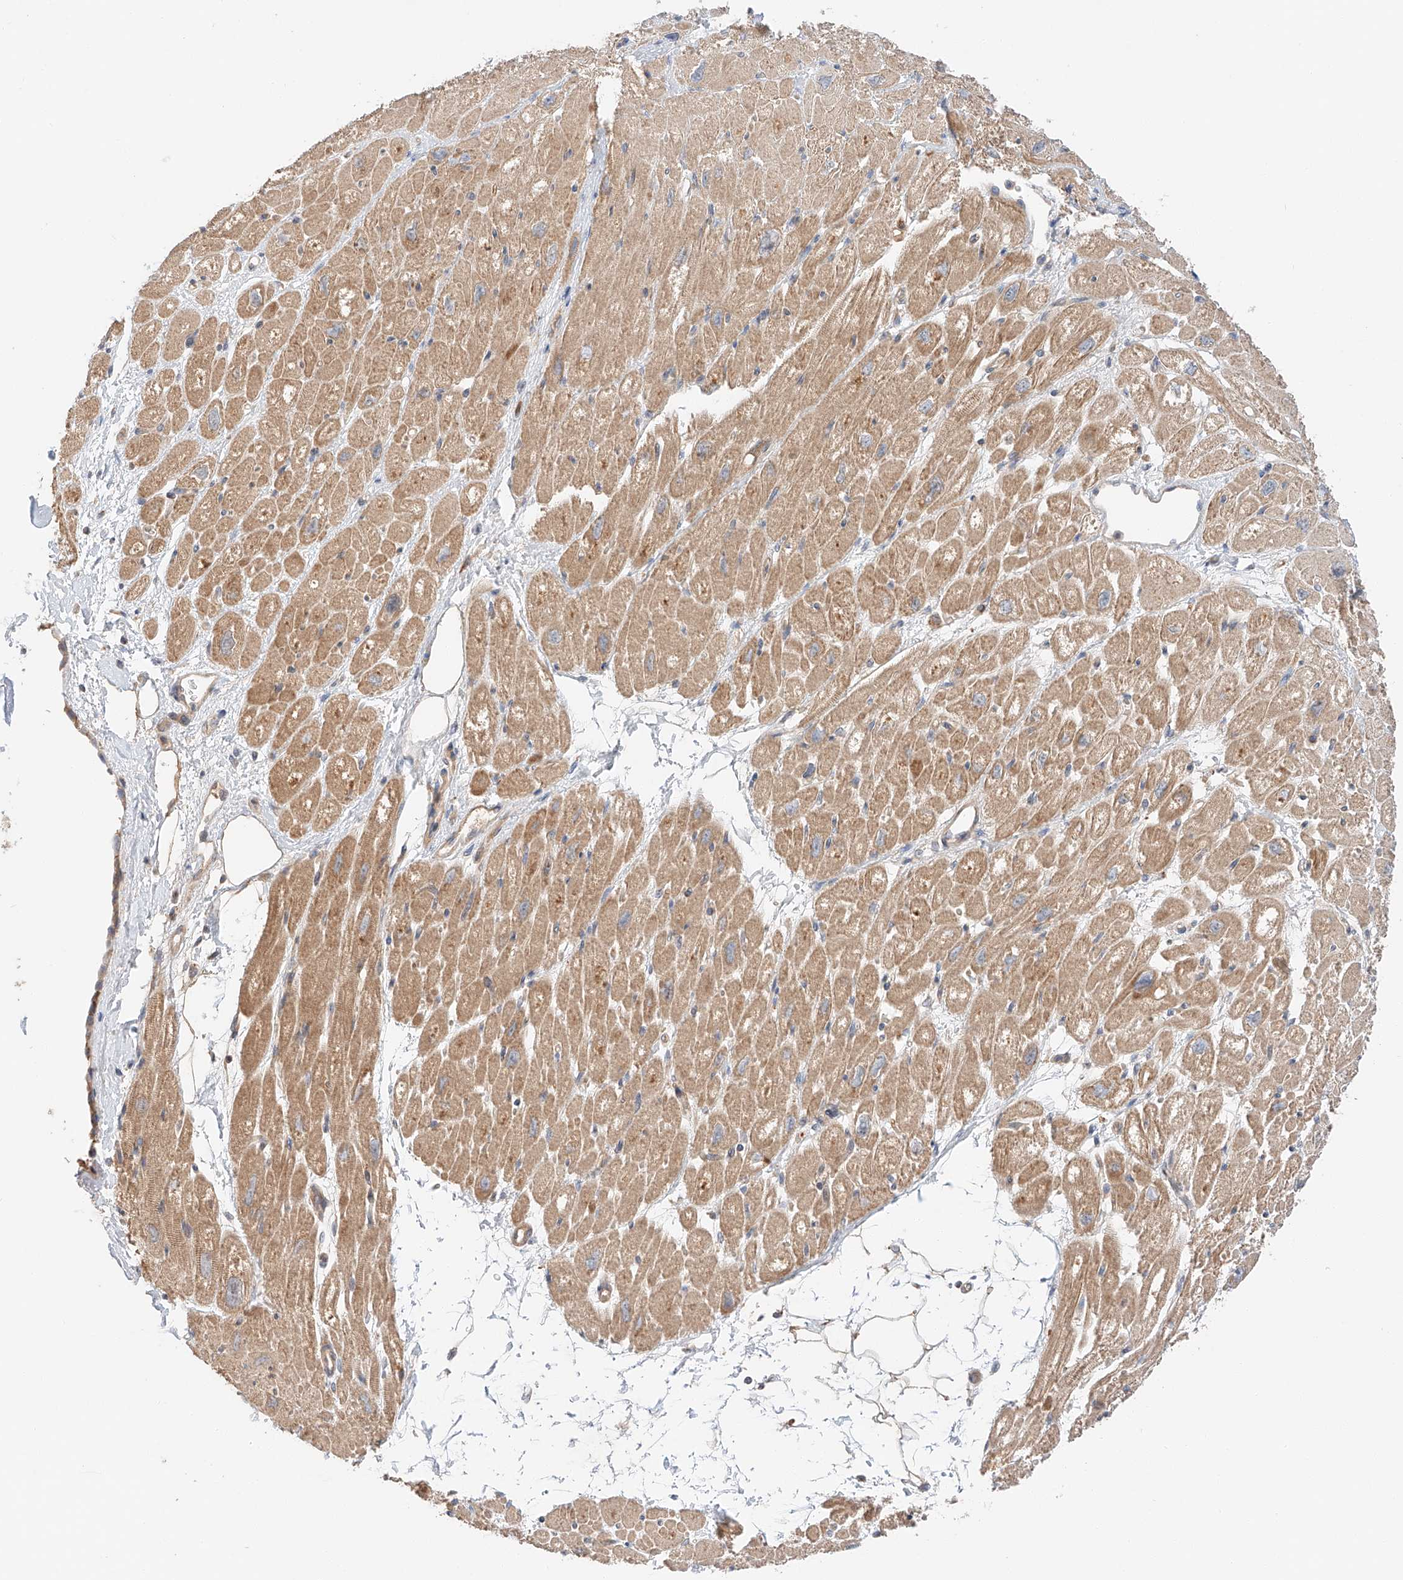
{"staining": {"intensity": "moderate", "quantity": ">75%", "location": "cytoplasmic/membranous"}, "tissue": "heart muscle", "cell_type": "Cardiomyocytes", "image_type": "normal", "snomed": [{"axis": "morphology", "description": "Normal tissue, NOS"}, {"axis": "topography", "description": "Heart"}], "caption": "High-power microscopy captured an immunohistochemistry (IHC) micrograph of unremarkable heart muscle, revealing moderate cytoplasmic/membranous expression in about >75% of cardiomyocytes. The protein of interest is shown in brown color, while the nuclei are stained blue.", "gene": "XPNPEP1", "patient": {"sex": "male", "age": 50}}